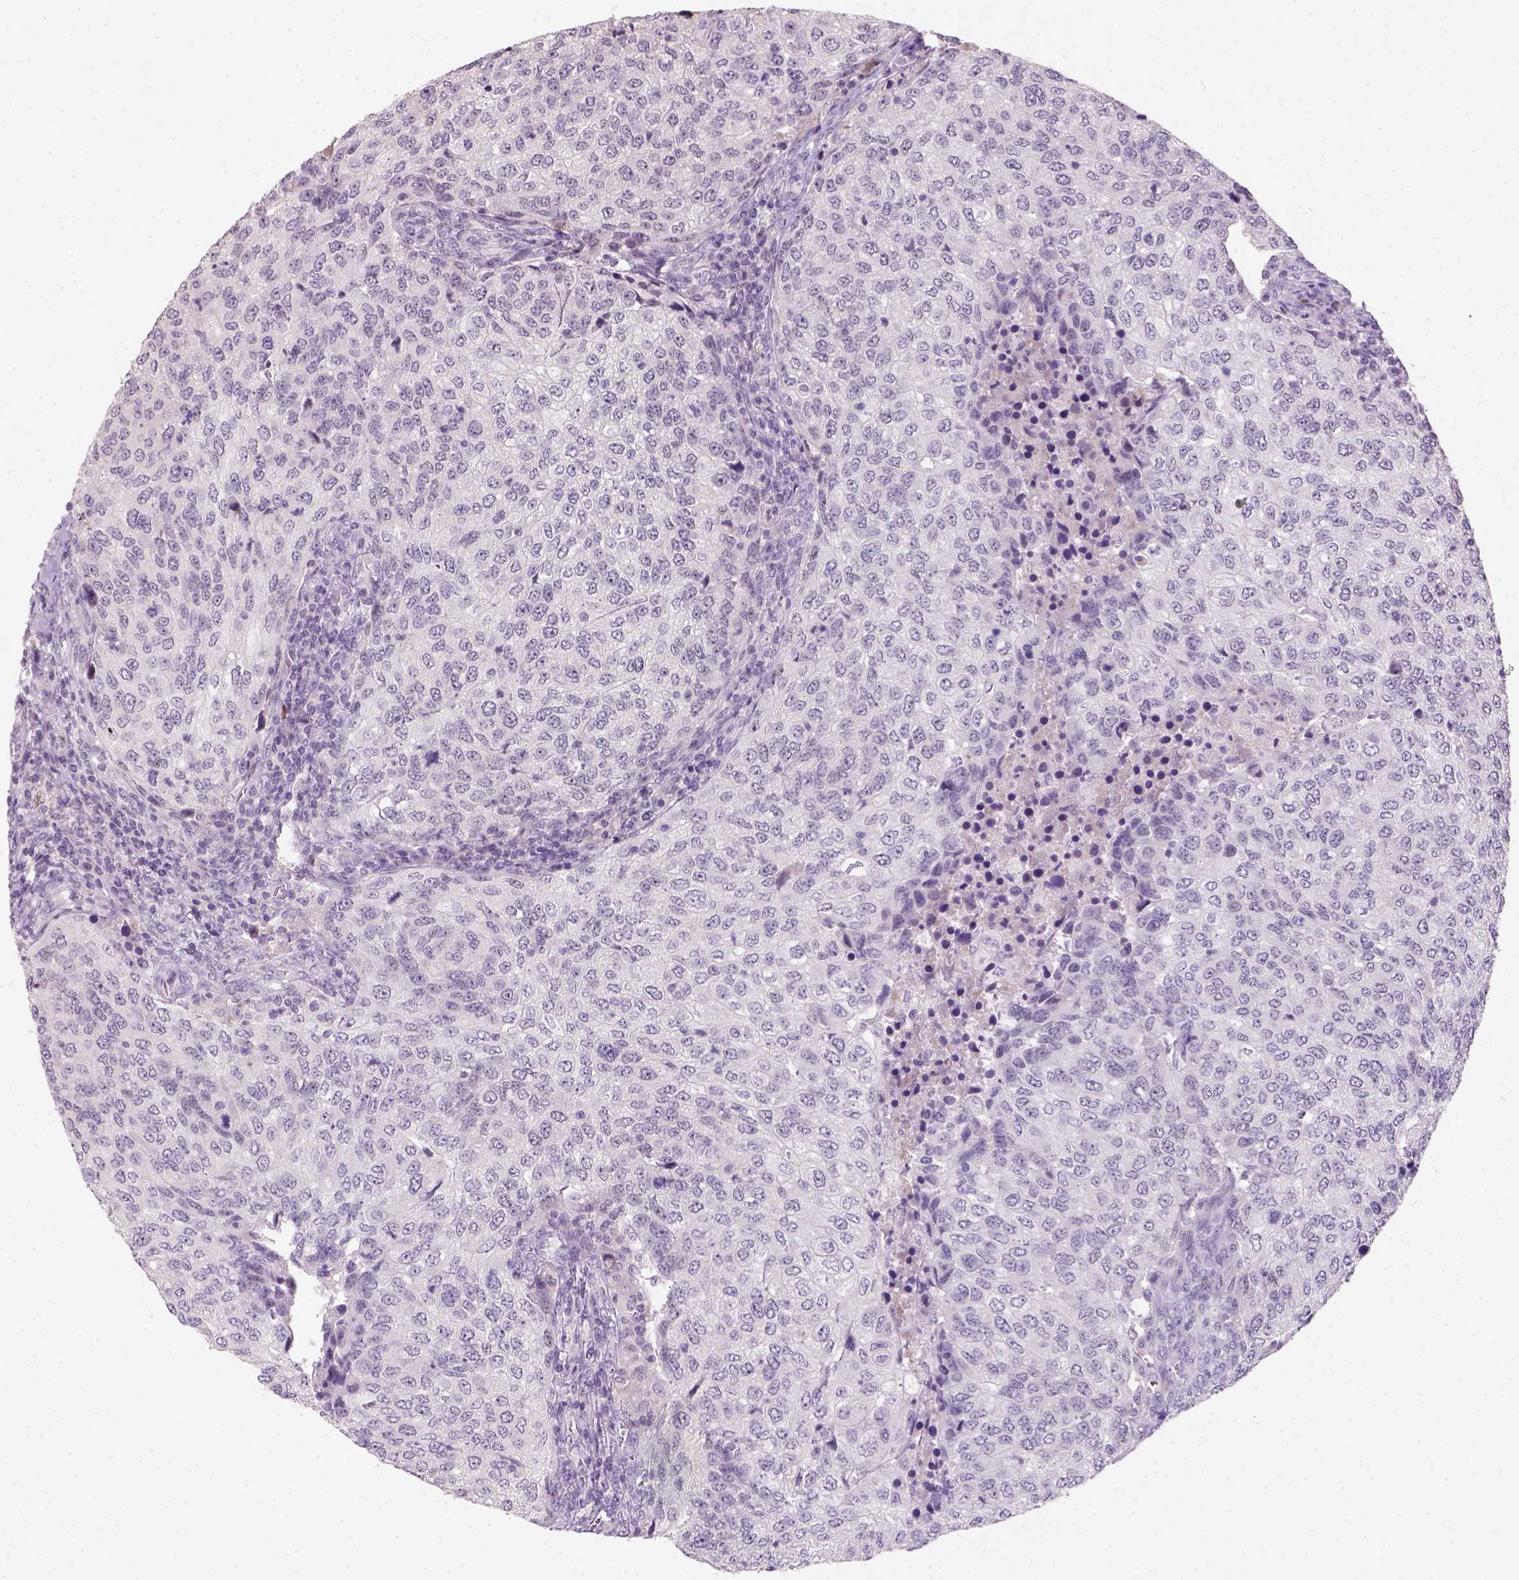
{"staining": {"intensity": "negative", "quantity": "none", "location": "none"}, "tissue": "urothelial cancer", "cell_type": "Tumor cells", "image_type": "cancer", "snomed": [{"axis": "morphology", "description": "Urothelial carcinoma, High grade"}, {"axis": "topography", "description": "Urinary bladder"}], "caption": "A micrograph of urothelial cancer stained for a protein exhibits no brown staining in tumor cells.", "gene": "ZMAT4", "patient": {"sex": "female", "age": 78}}